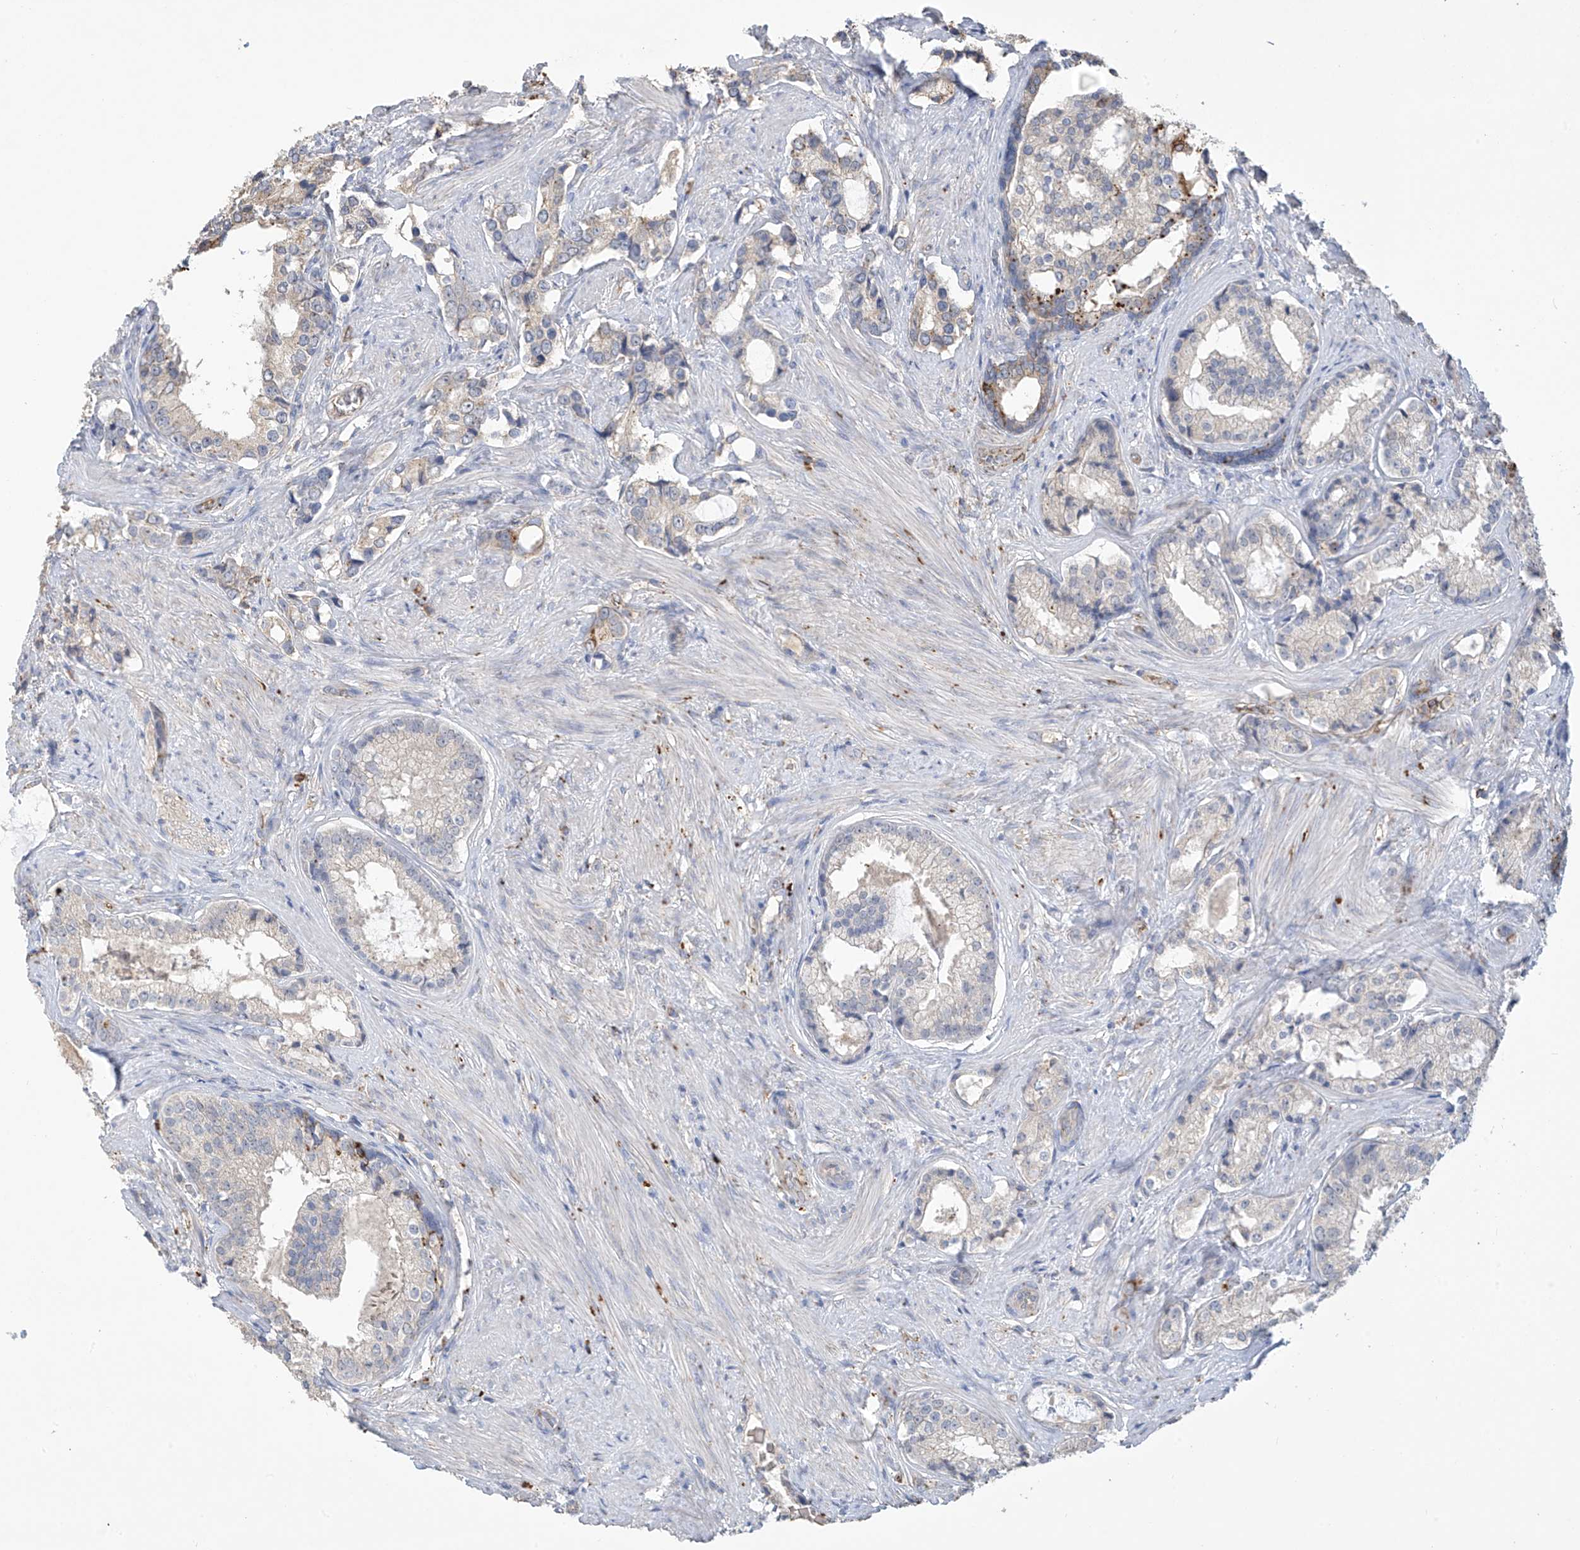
{"staining": {"intensity": "negative", "quantity": "none", "location": "none"}, "tissue": "prostate cancer", "cell_type": "Tumor cells", "image_type": "cancer", "snomed": [{"axis": "morphology", "description": "Adenocarcinoma, High grade"}, {"axis": "topography", "description": "Prostate"}], "caption": "There is no significant staining in tumor cells of prostate cancer (high-grade adenocarcinoma).", "gene": "OGT", "patient": {"sex": "male", "age": 58}}